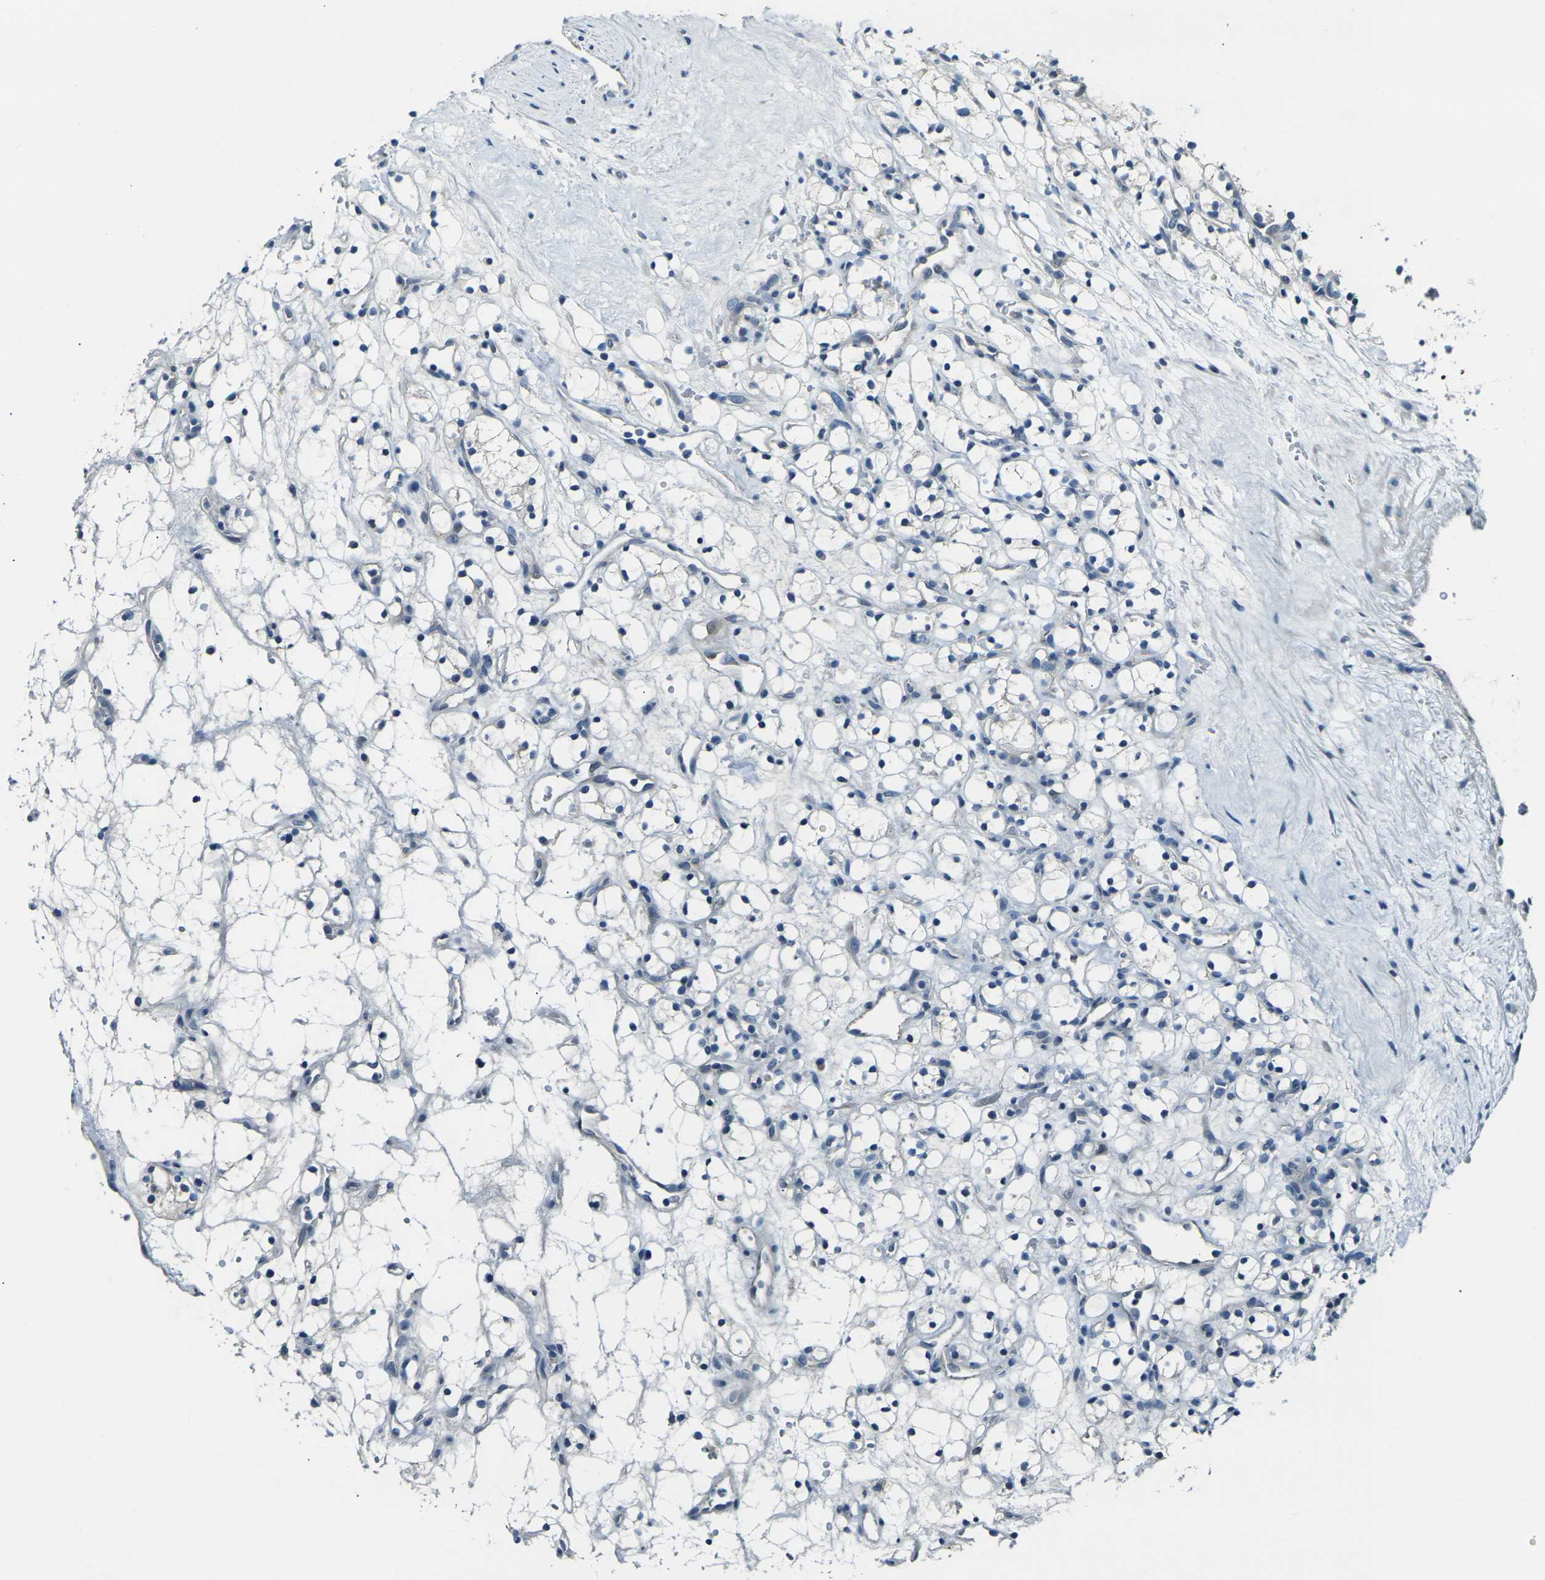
{"staining": {"intensity": "negative", "quantity": "none", "location": "none"}, "tissue": "renal cancer", "cell_type": "Tumor cells", "image_type": "cancer", "snomed": [{"axis": "morphology", "description": "Adenocarcinoma, NOS"}, {"axis": "topography", "description": "Kidney"}], "caption": "High power microscopy micrograph of an immunohistochemistry photomicrograph of renal cancer (adenocarcinoma), revealing no significant expression in tumor cells.", "gene": "SHISAL2B", "patient": {"sex": "female", "age": 60}}